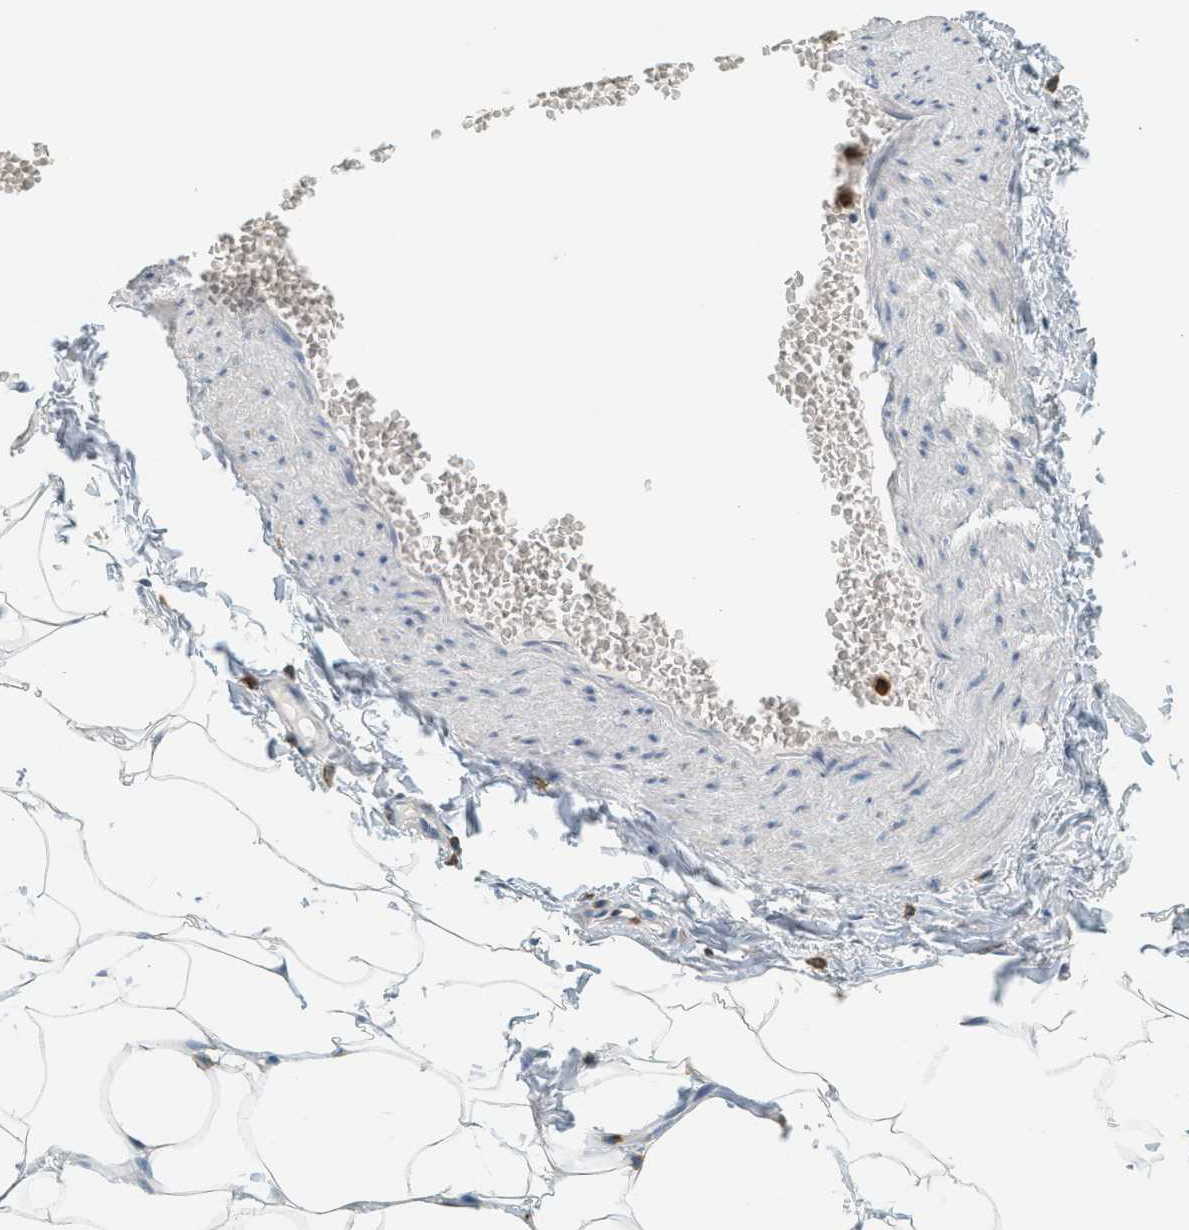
{"staining": {"intensity": "negative", "quantity": "none", "location": "none"}, "tissue": "adipose tissue", "cell_type": "Adipocytes", "image_type": "normal", "snomed": [{"axis": "morphology", "description": "Normal tissue, NOS"}, {"axis": "topography", "description": "Vascular tissue"}], "caption": "An IHC photomicrograph of normal adipose tissue is shown. There is no staining in adipocytes of adipose tissue. (DAB (3,3'-diaminobenzidine) IHC, high magnification).", "gene": "LSP1", "patient": {"sex": "male", "age": 41}}